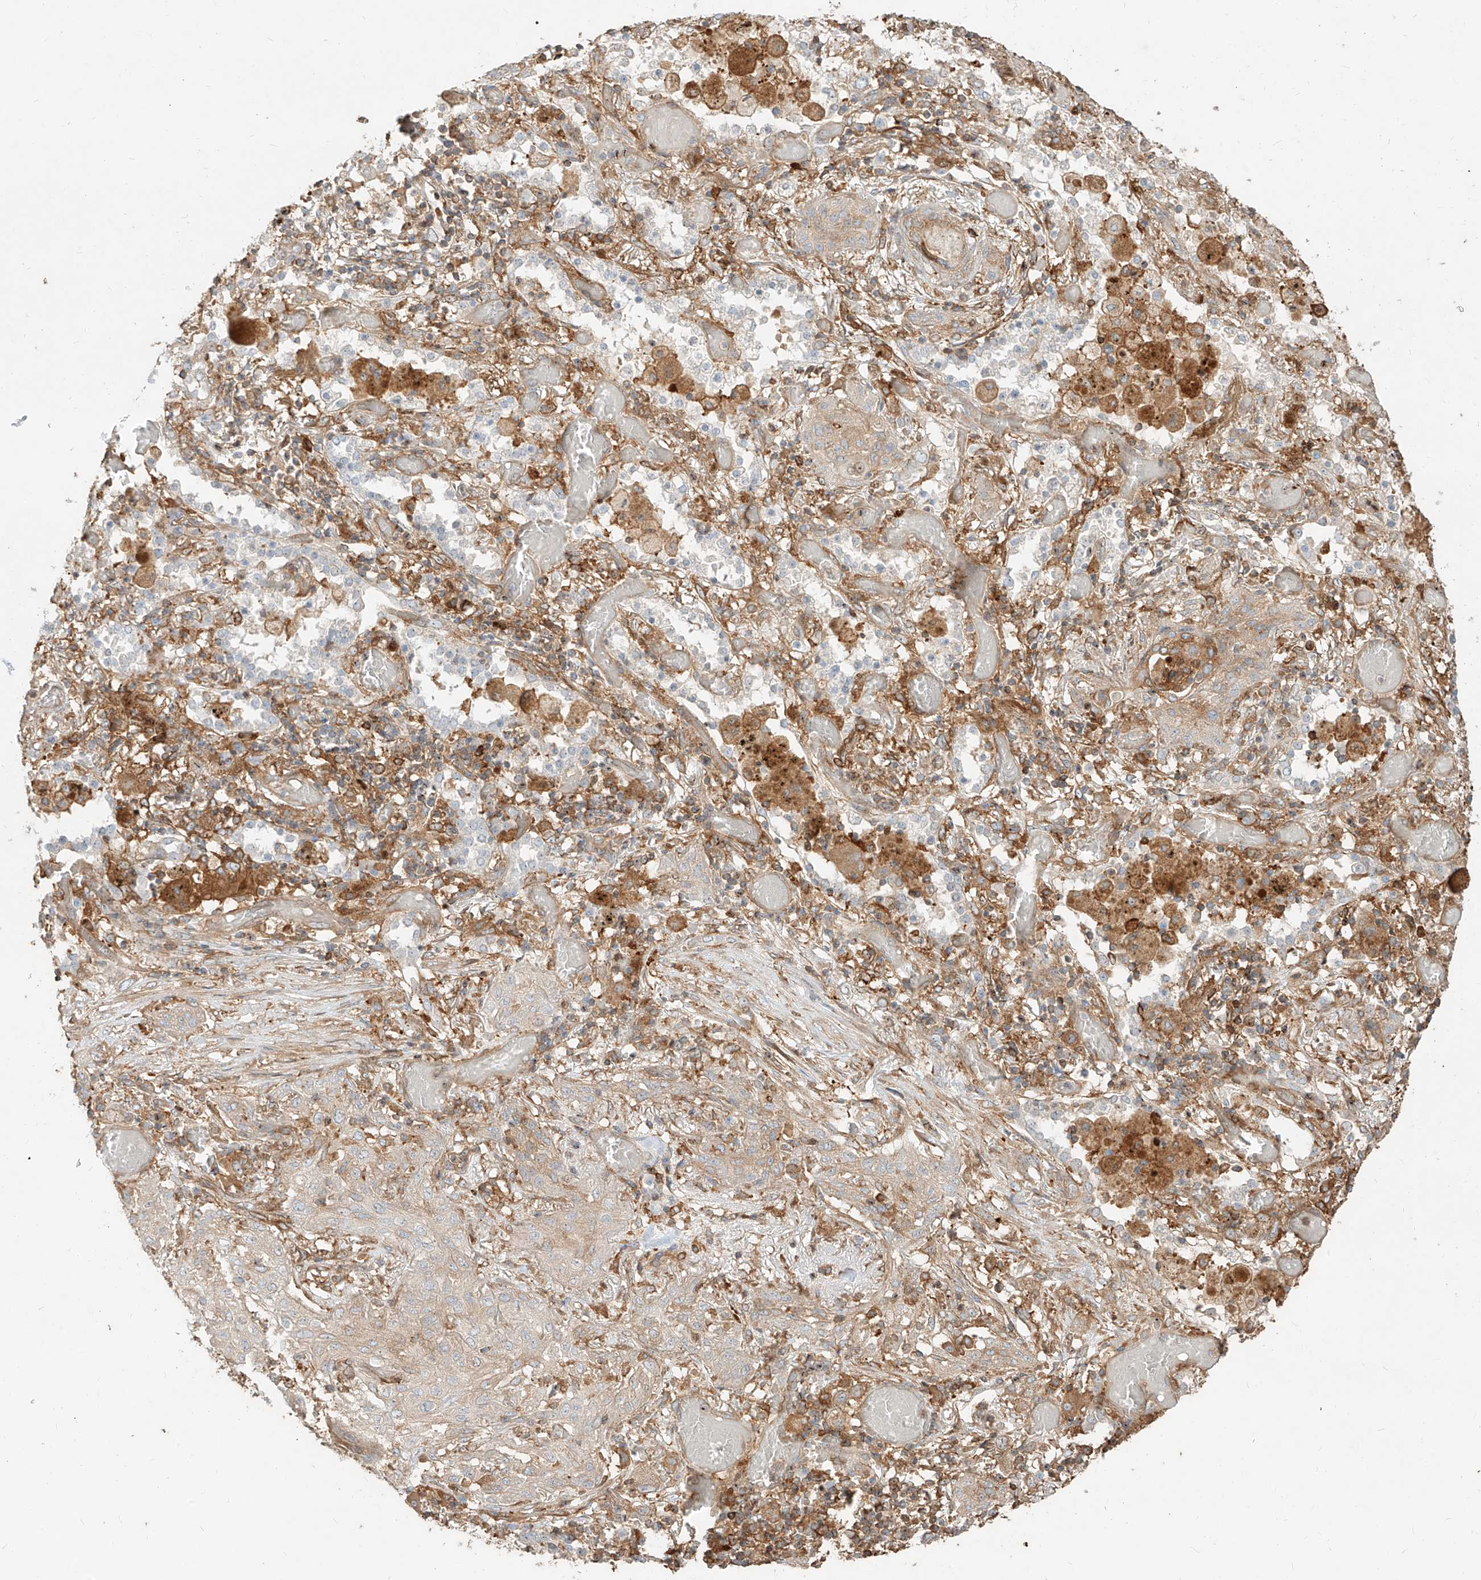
{"staining": {"intensity": "weak", "quantity": ">75%", "location": "cytoplasmic/membranous"}, "tissue": "lung cancer", "cell_type": "Tumor cells", "image_type": "cancer", "snomed": [{"axis": "morphology", "description": "Squamous cell carcinoma, NOS"}, {"axis": "topography", "description": "Lung"}], "caption": "Human lung squamous cell carcinoma stained with a brown dye shows weak cytoplasmic/membranous positive positivity in about >75% of tumor cells.", "gene": "SNX9", "patient": {"sex": "female", "age": 47}}